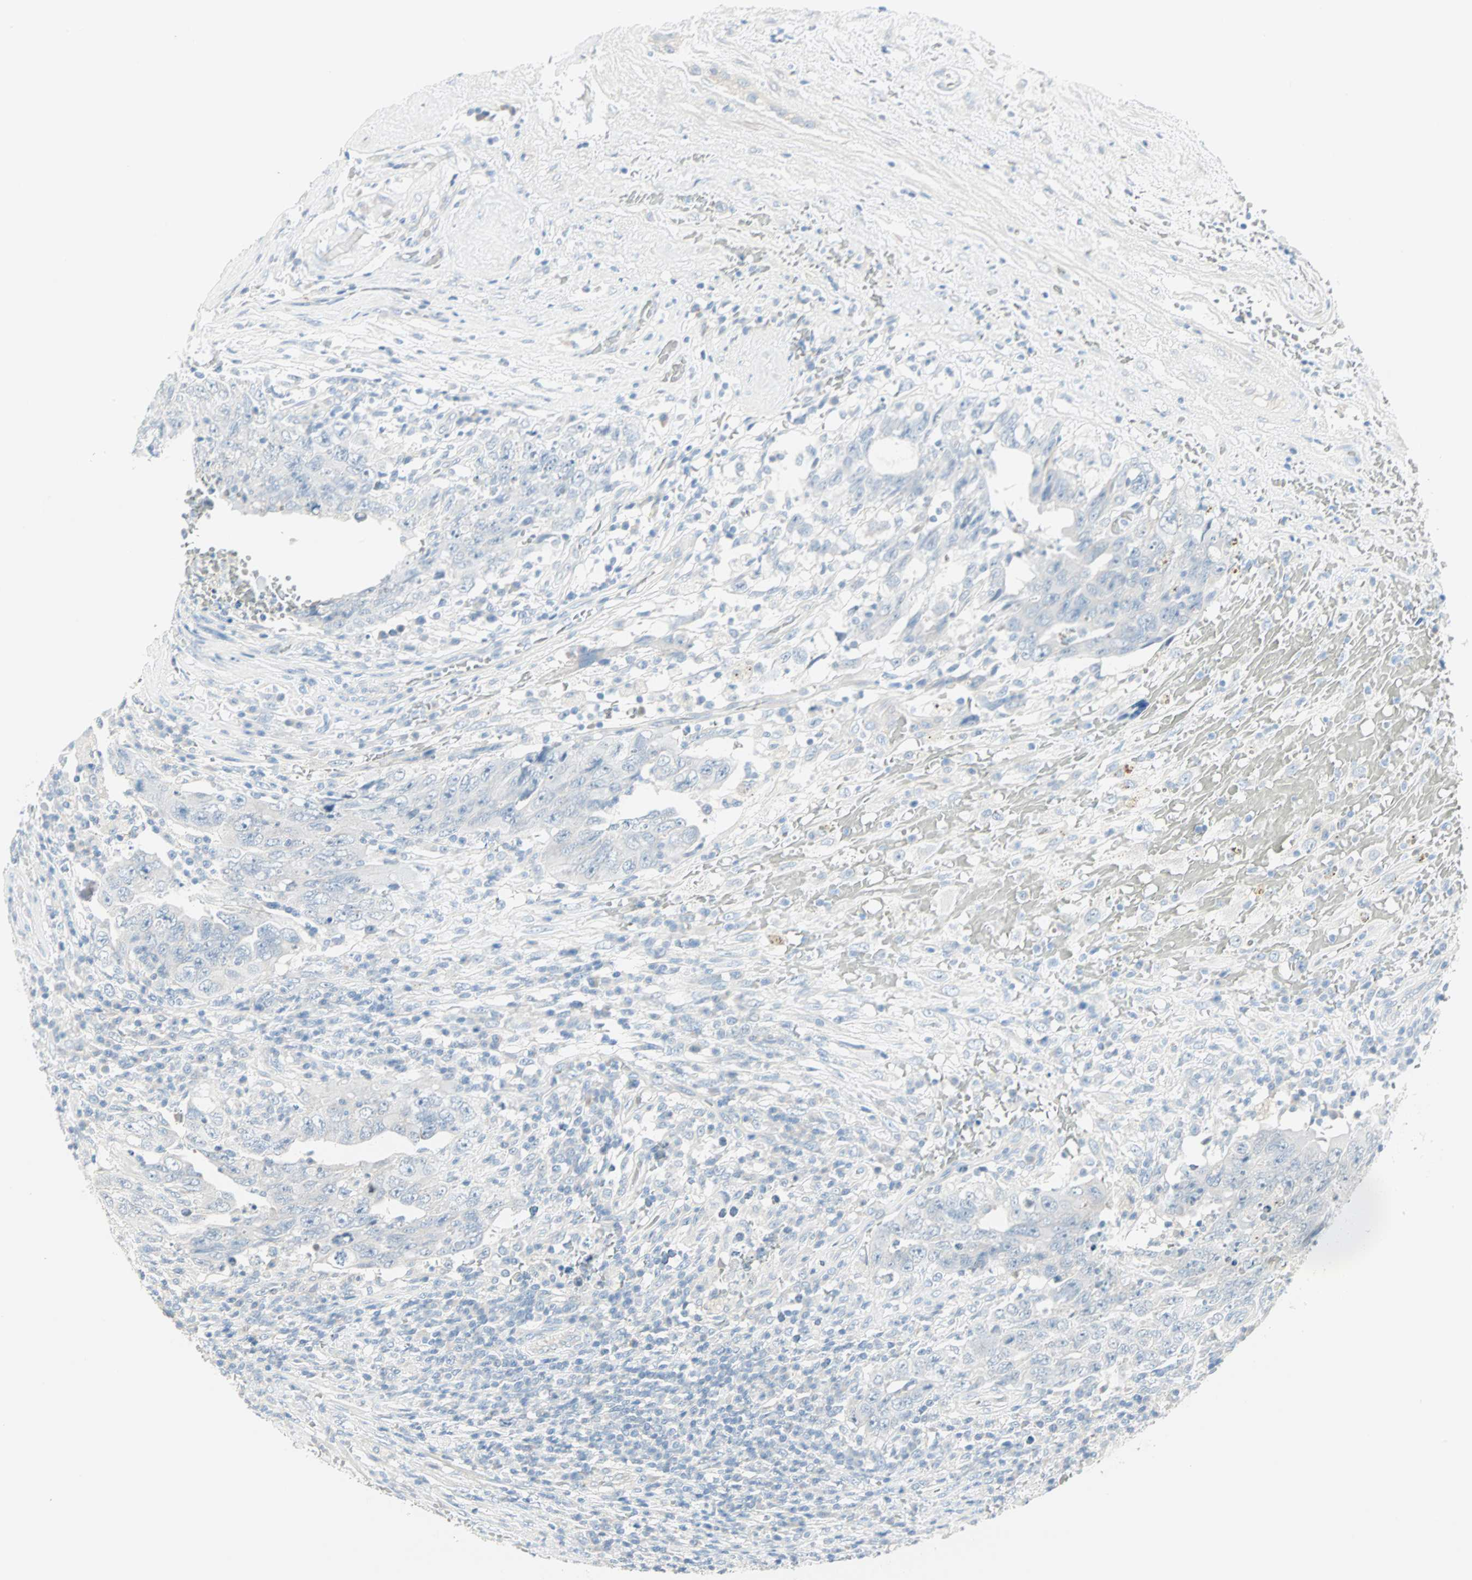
{"staining": {"intensity": "negative", "quantity": "none", "location": "none"}, "tissue": "testis cancer", "cell_type": "Tumor cells", "image_type": "cancer", "snomed": [{"axis": "morphology", "description": "Carcinoma, Embryonal, NOS"}, {"axis": "topography", "description": "Testis"}], "caption": "This is an immunohistochemistry micrograph of human testis cancer (embryonal carcinoma). There is no expression in tumor cells.", "gene": "SULT1C2", "patient": {"sex": "male", "age": 26}}